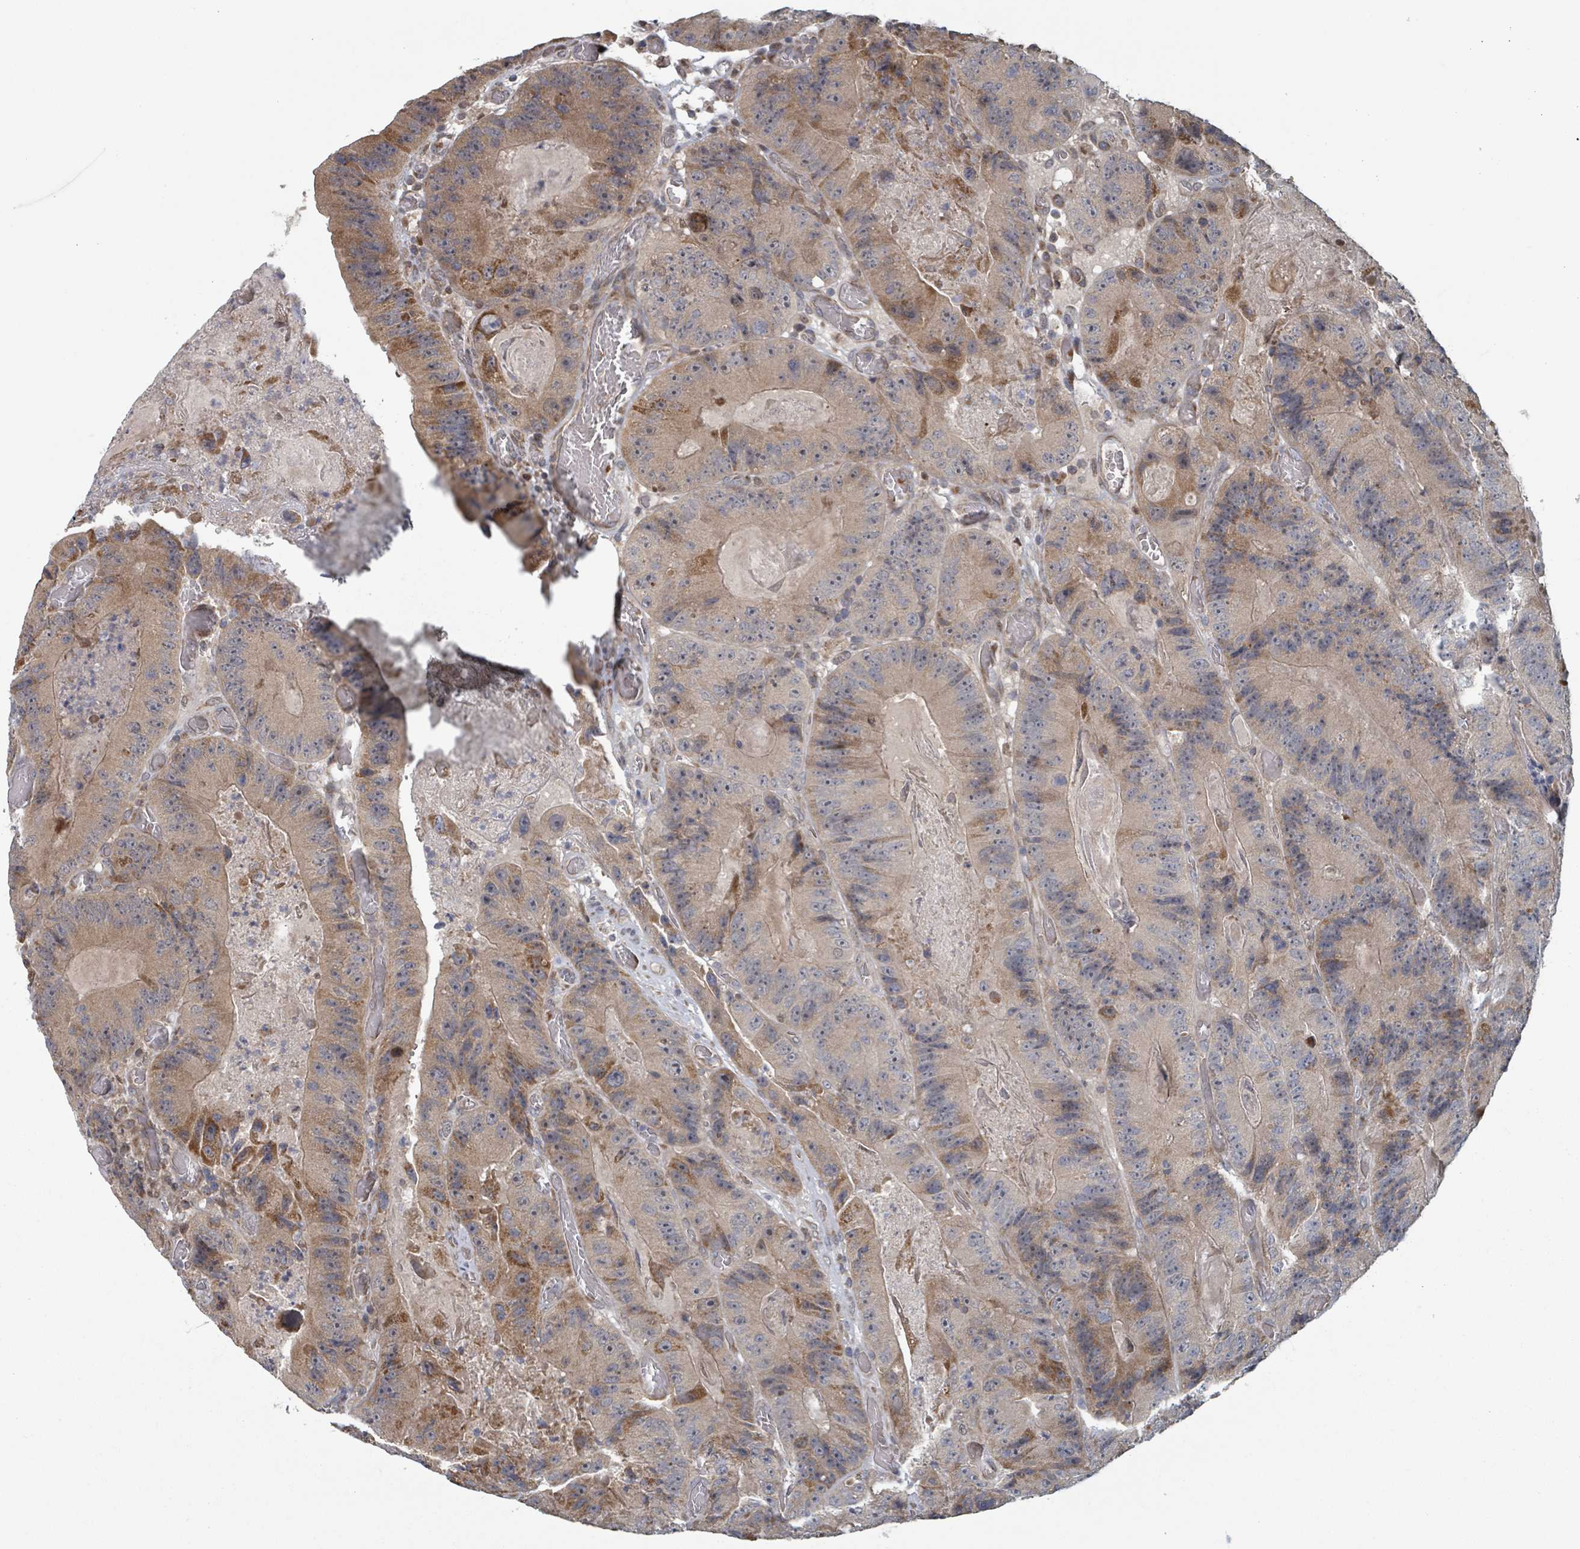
{"staining": {"intensity": "moderate", "quantity": "25%-75%", "location": "cytoplasmic/membranous"}, "tissue": "colorectal cancer", "cell_type": "Tumor cells", "image_type": "cancer", "snomed": [{"axis": "morphology", "description": "Adenocarcinoma, NOS"}, {"axis": "topography", "description": "Colon"}], "caption": "IHC of colorectal cancer reveals medium levels of moderate cytoplasmic/membranous staining in approximately 25%-75% of tumor cells. The protein is stained brown, and the nuclei are stained in blue (DAB IHC with brightfield microscopy, high magnification).", "gene": "HIVEP1", "patient": {"sex": "female", "age": 86}}